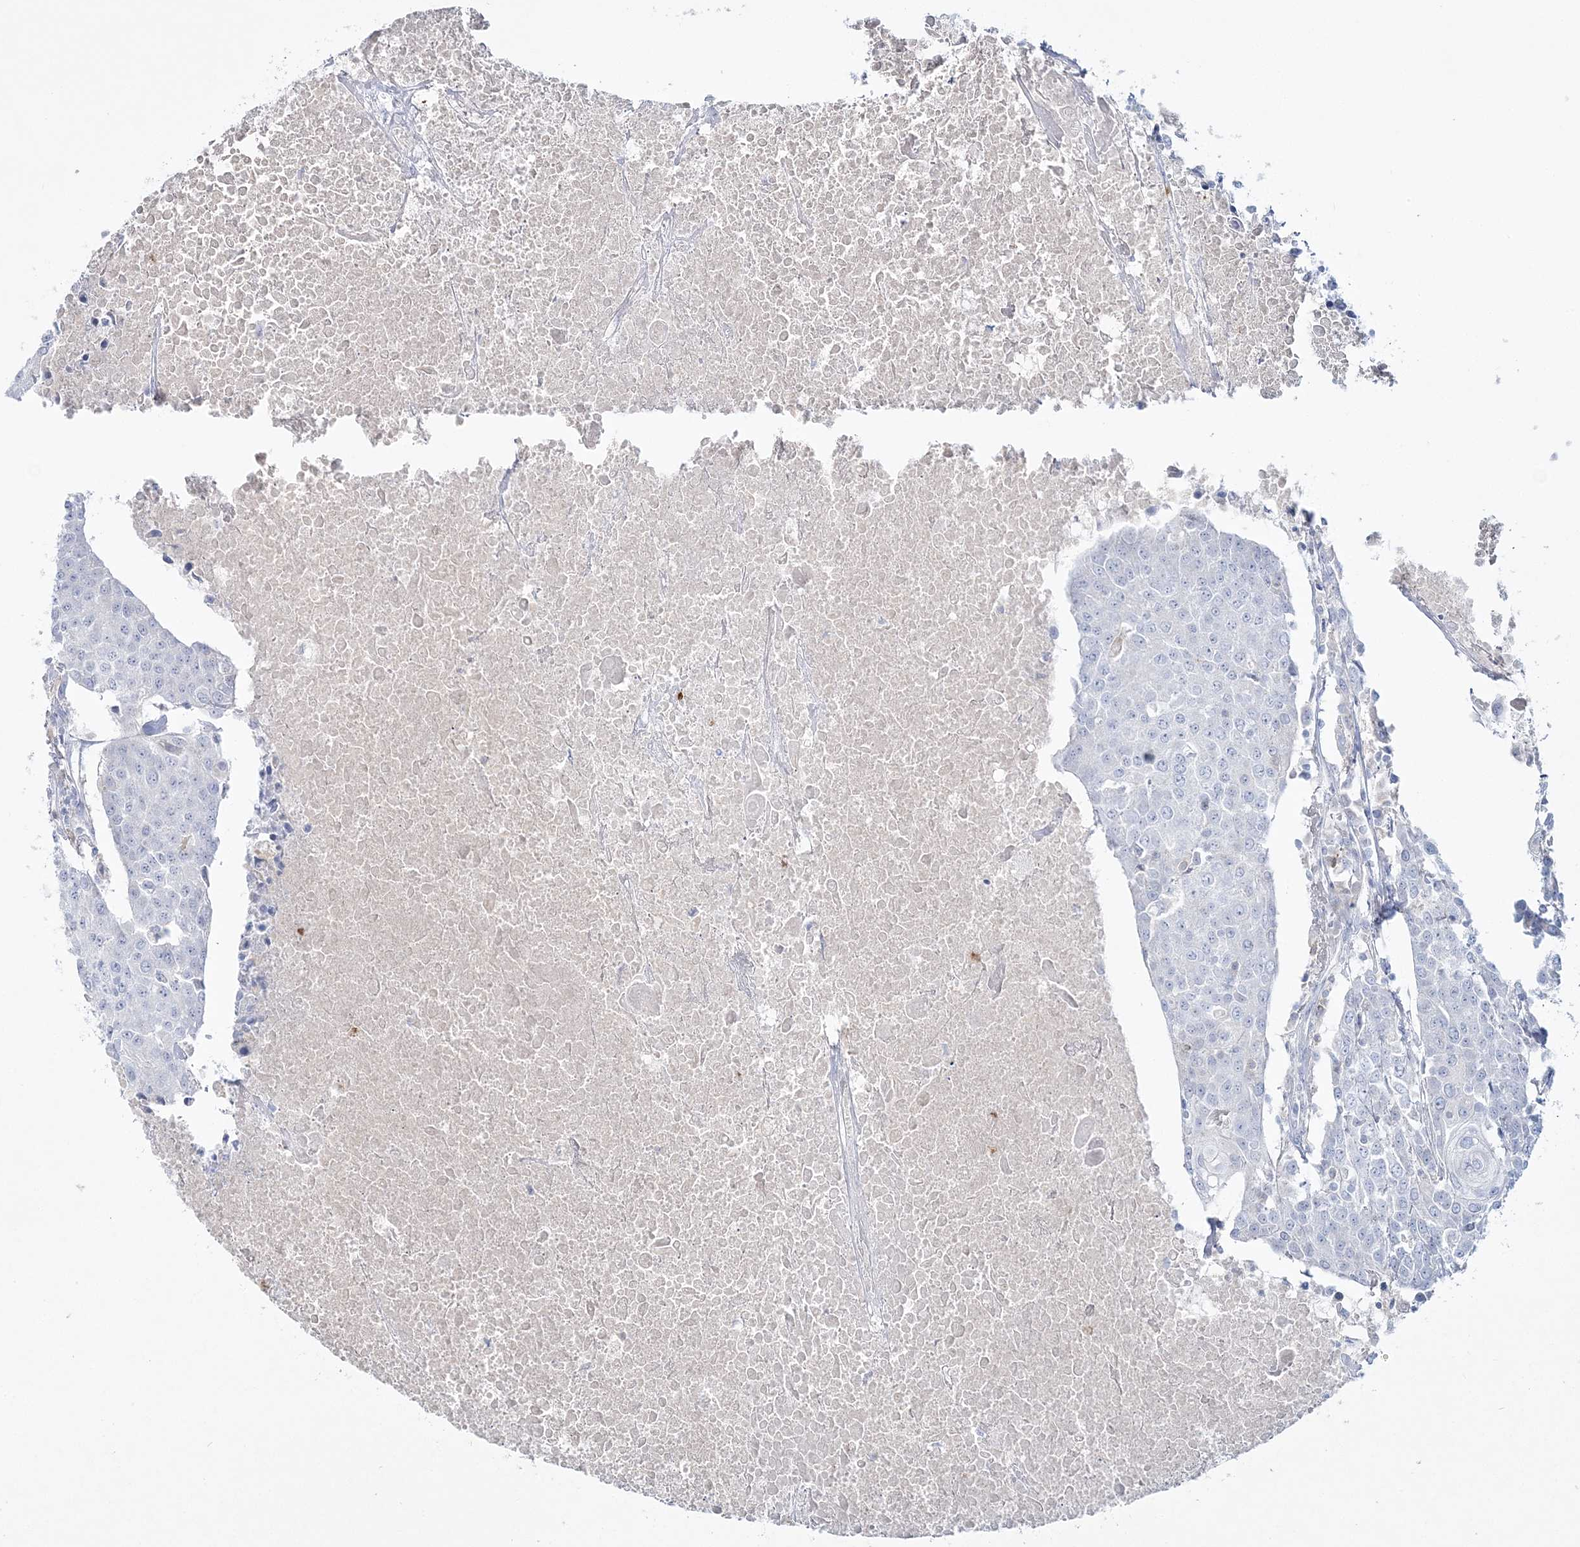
{"staining": {"intensity": "negative", "quantity": "none", "location": "none"}, "tissue": "urothelial cancer", "cell_type": "Tumor cells", "image_type": "cancer", "snomed": [{"axis": "morphology", "description": "Urothelial carcinoma, High grade"}, {"axis": "topography", "description": "Urinary bladder"}], "caption": "Tumor cells are negative for protein expression in human urothelial cancer.", "gene": "WDSUB1", "patient": {"sex": "female", "age": 85}}